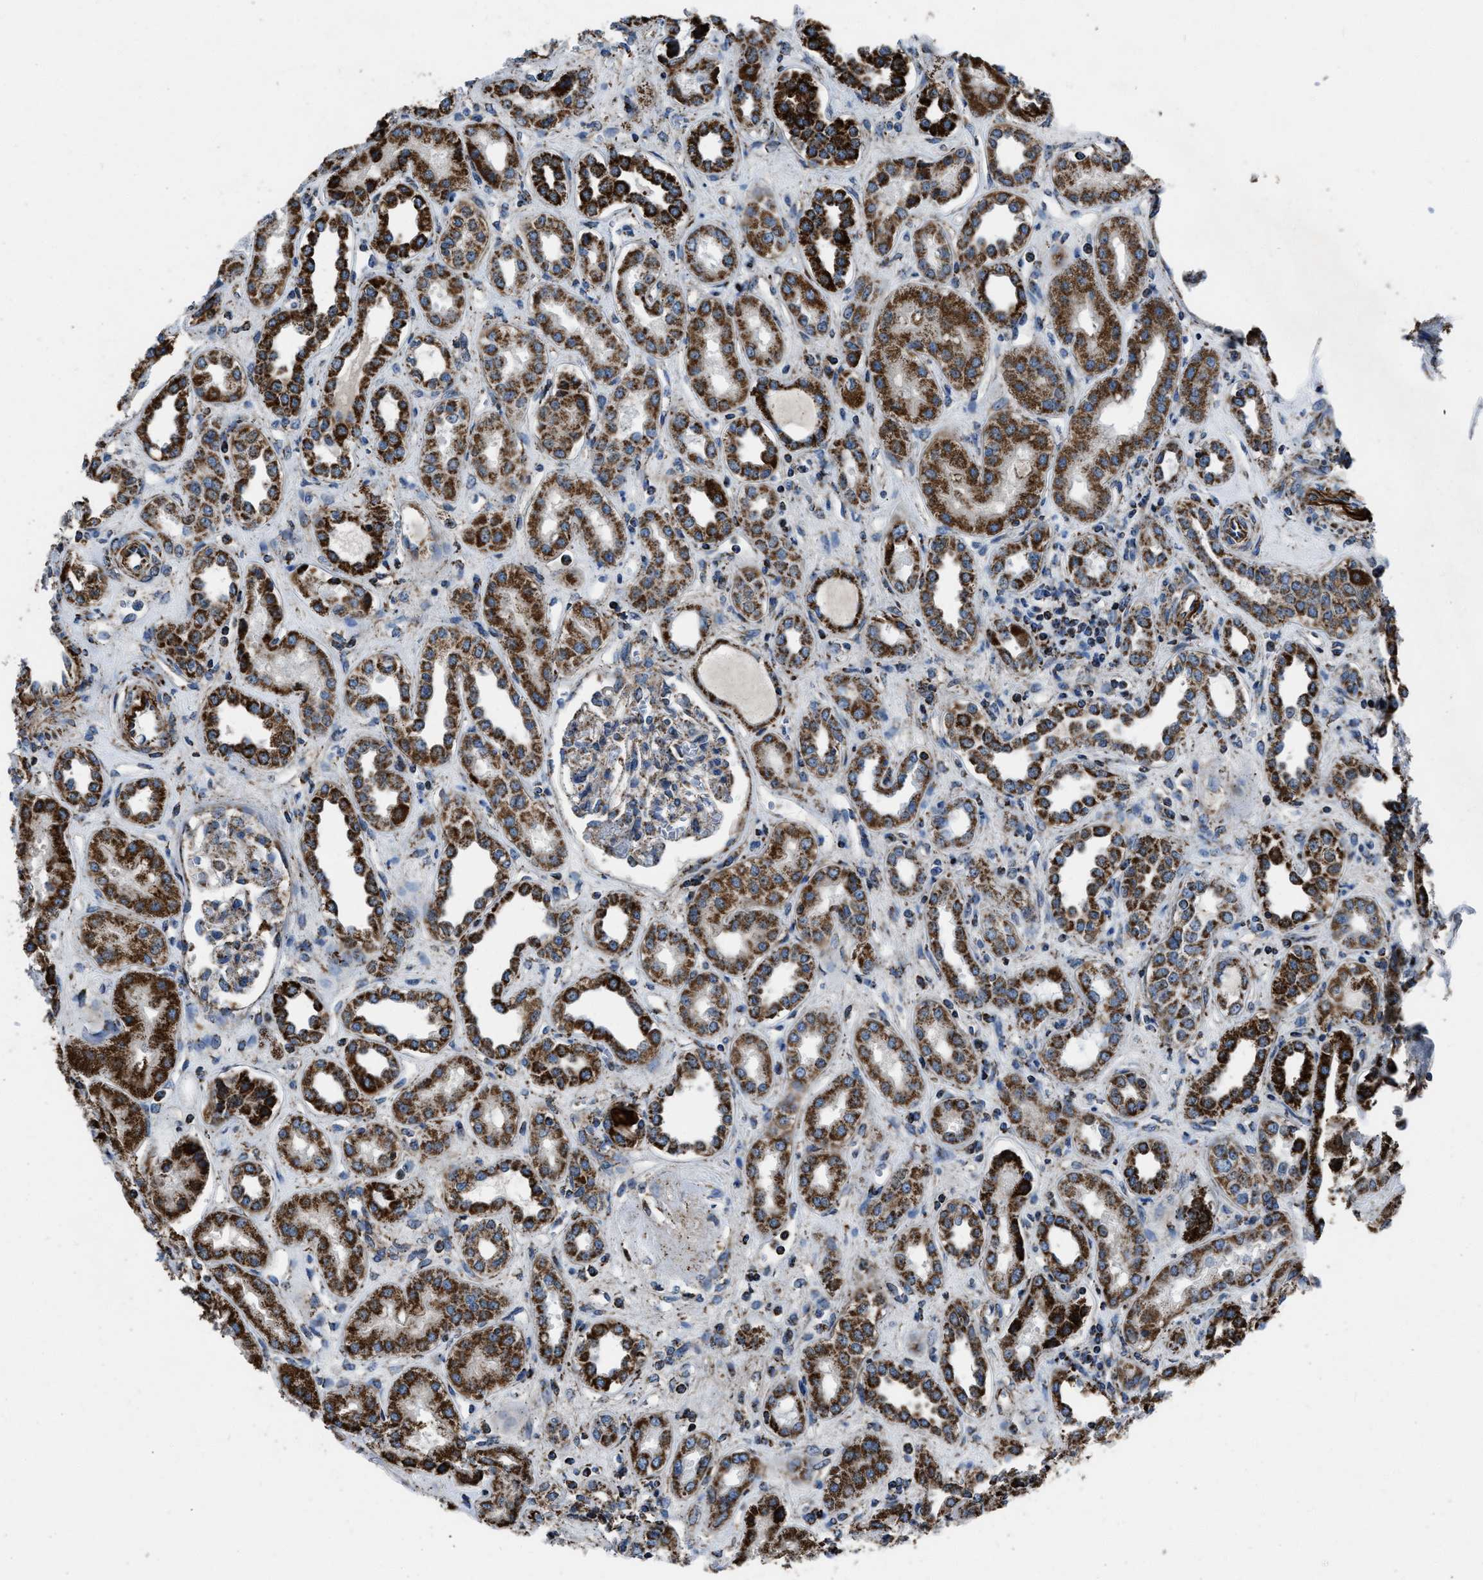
{"staining": {"intensity": "moderate", "quantity": "25%-75%", "location": "cytoplasmic/membranous"}, "tissue": "kidney", "cell_type": "Cells in glomeruli", "image_type": "normal", "snomed": [{"axis": "morphology", "description": "Normal tissue, NOS"}, {"axis": "topography", "description": "Kidney"}], "caption": "This photomicrograph shows immunohistochemistry staining of normal kidney, with medium moderate cytoplasmic/membranous expression in approximately 25%-75% of cells in glomeruli.", "gene": "NSD3", "patient": {"sex": "male", "age": 59}}